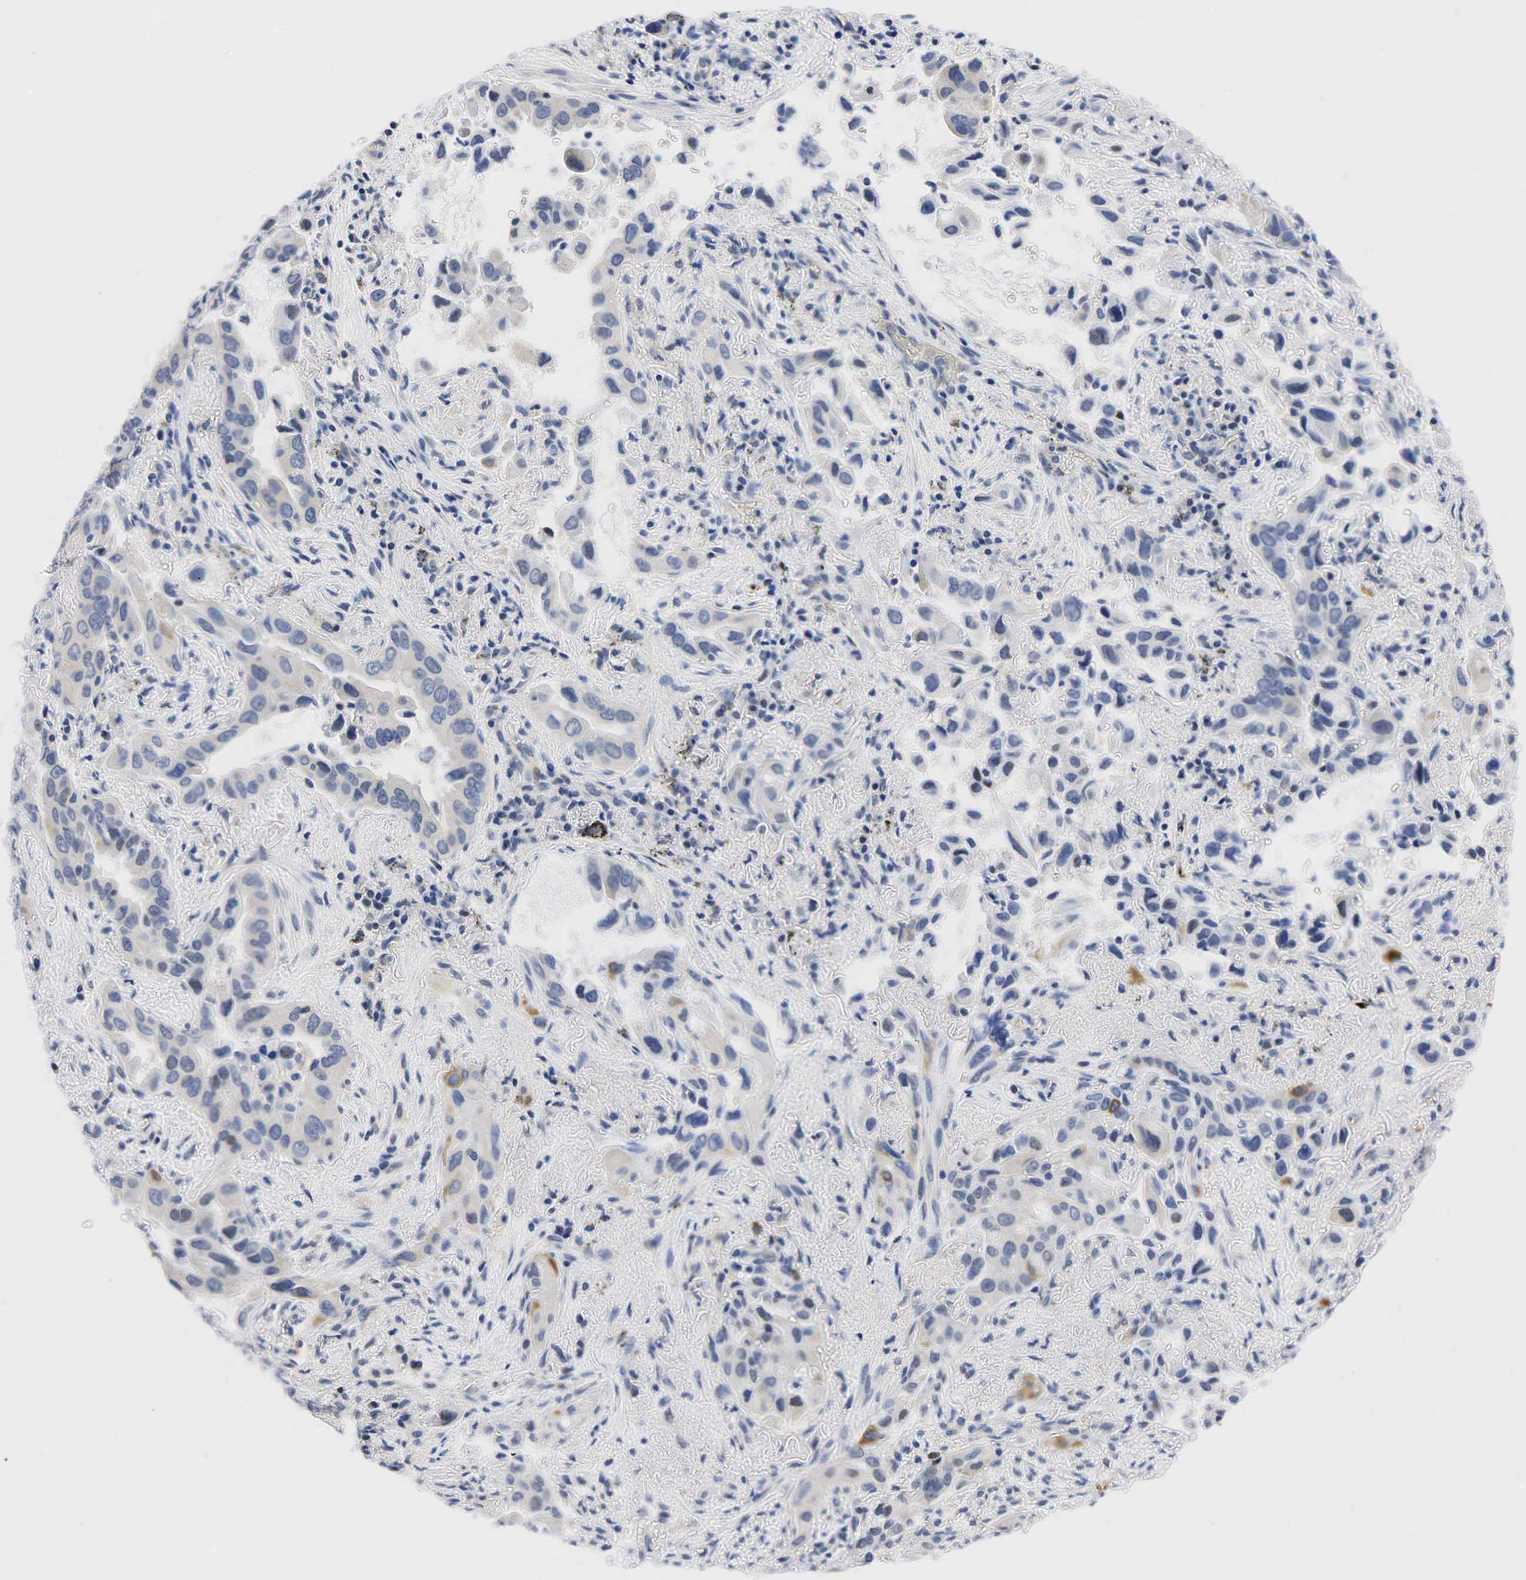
{"staining": {"intensity": "weak", "quantity": "<25%", "location": "cytoplasmic/membranous"}, "tissue": "lung cancer", "cell_type": "Tumor cells", "image_type": "cancer", "snomed": [{"axis": "morphology", "description": "Adenocarcinoma, NOS"}, {"axis": "topography", "description": "Lung"}], "caption": "Immunohistochemistry of adenocarcinoma (lung) displays no staining in tumor cells.", "gene": "PGR", "patient": {"sex": "male", "age": 68}}